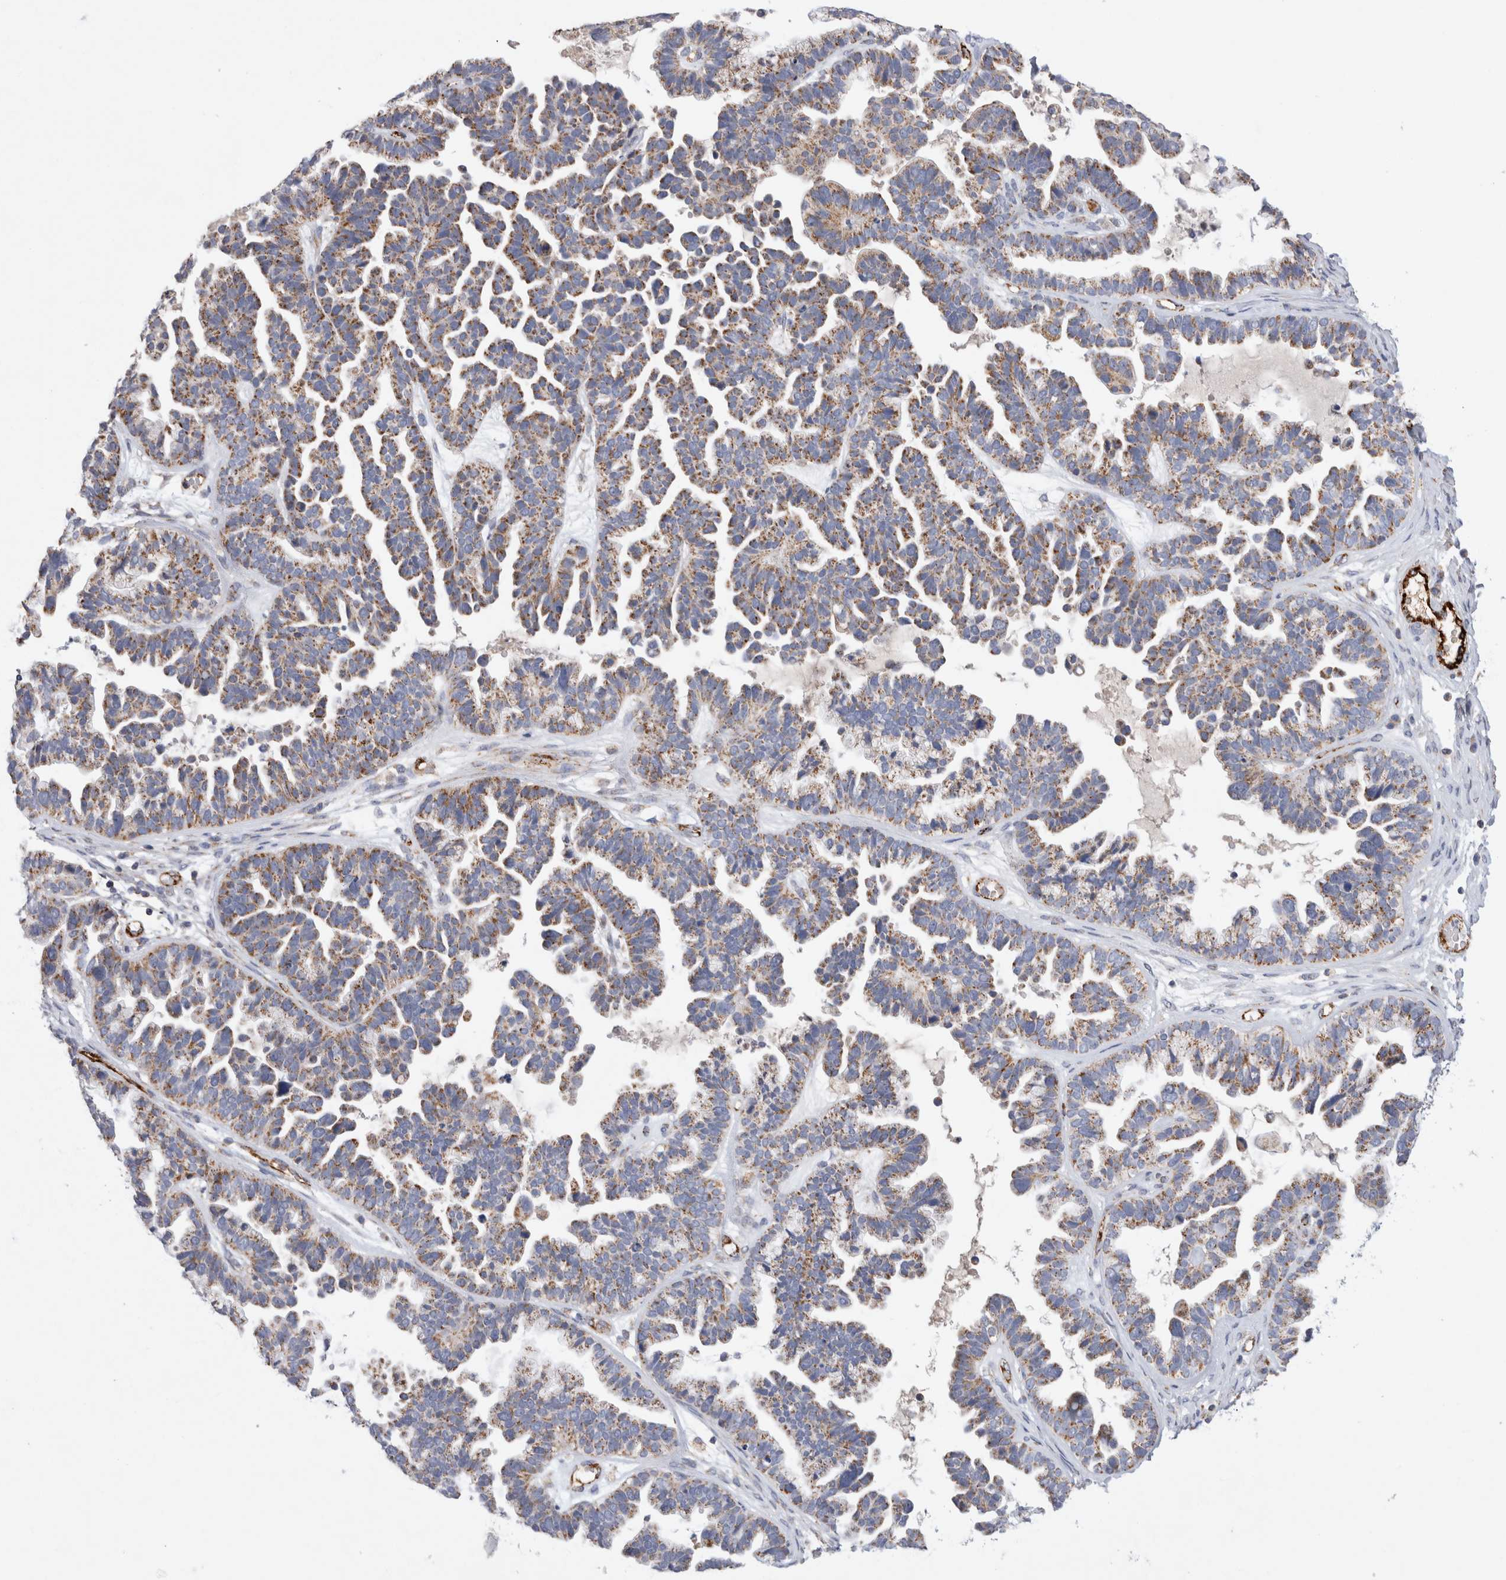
{"staining": {"intensity": "strong", "quantity": ">75%", "location": "cytoplasmic/membranous"}, "tissue": "ovarian cancer", "cell_type": "Tumor cells", "image_type": "cancer", "snomed": [{"axis": "morphology", "description": "Cystadenocarcinoma, serous, NOS"}, {"axis": "topography", "description": "Ovary"}], "caption": "Immunohistochemical staining of ovarian cancer exhibits high levels of strong cytoplasmic/membranous staining in approximately >75% of tumor cells.", "gene": "IARS2", "patient": {"sex": "female", "age": 56}}